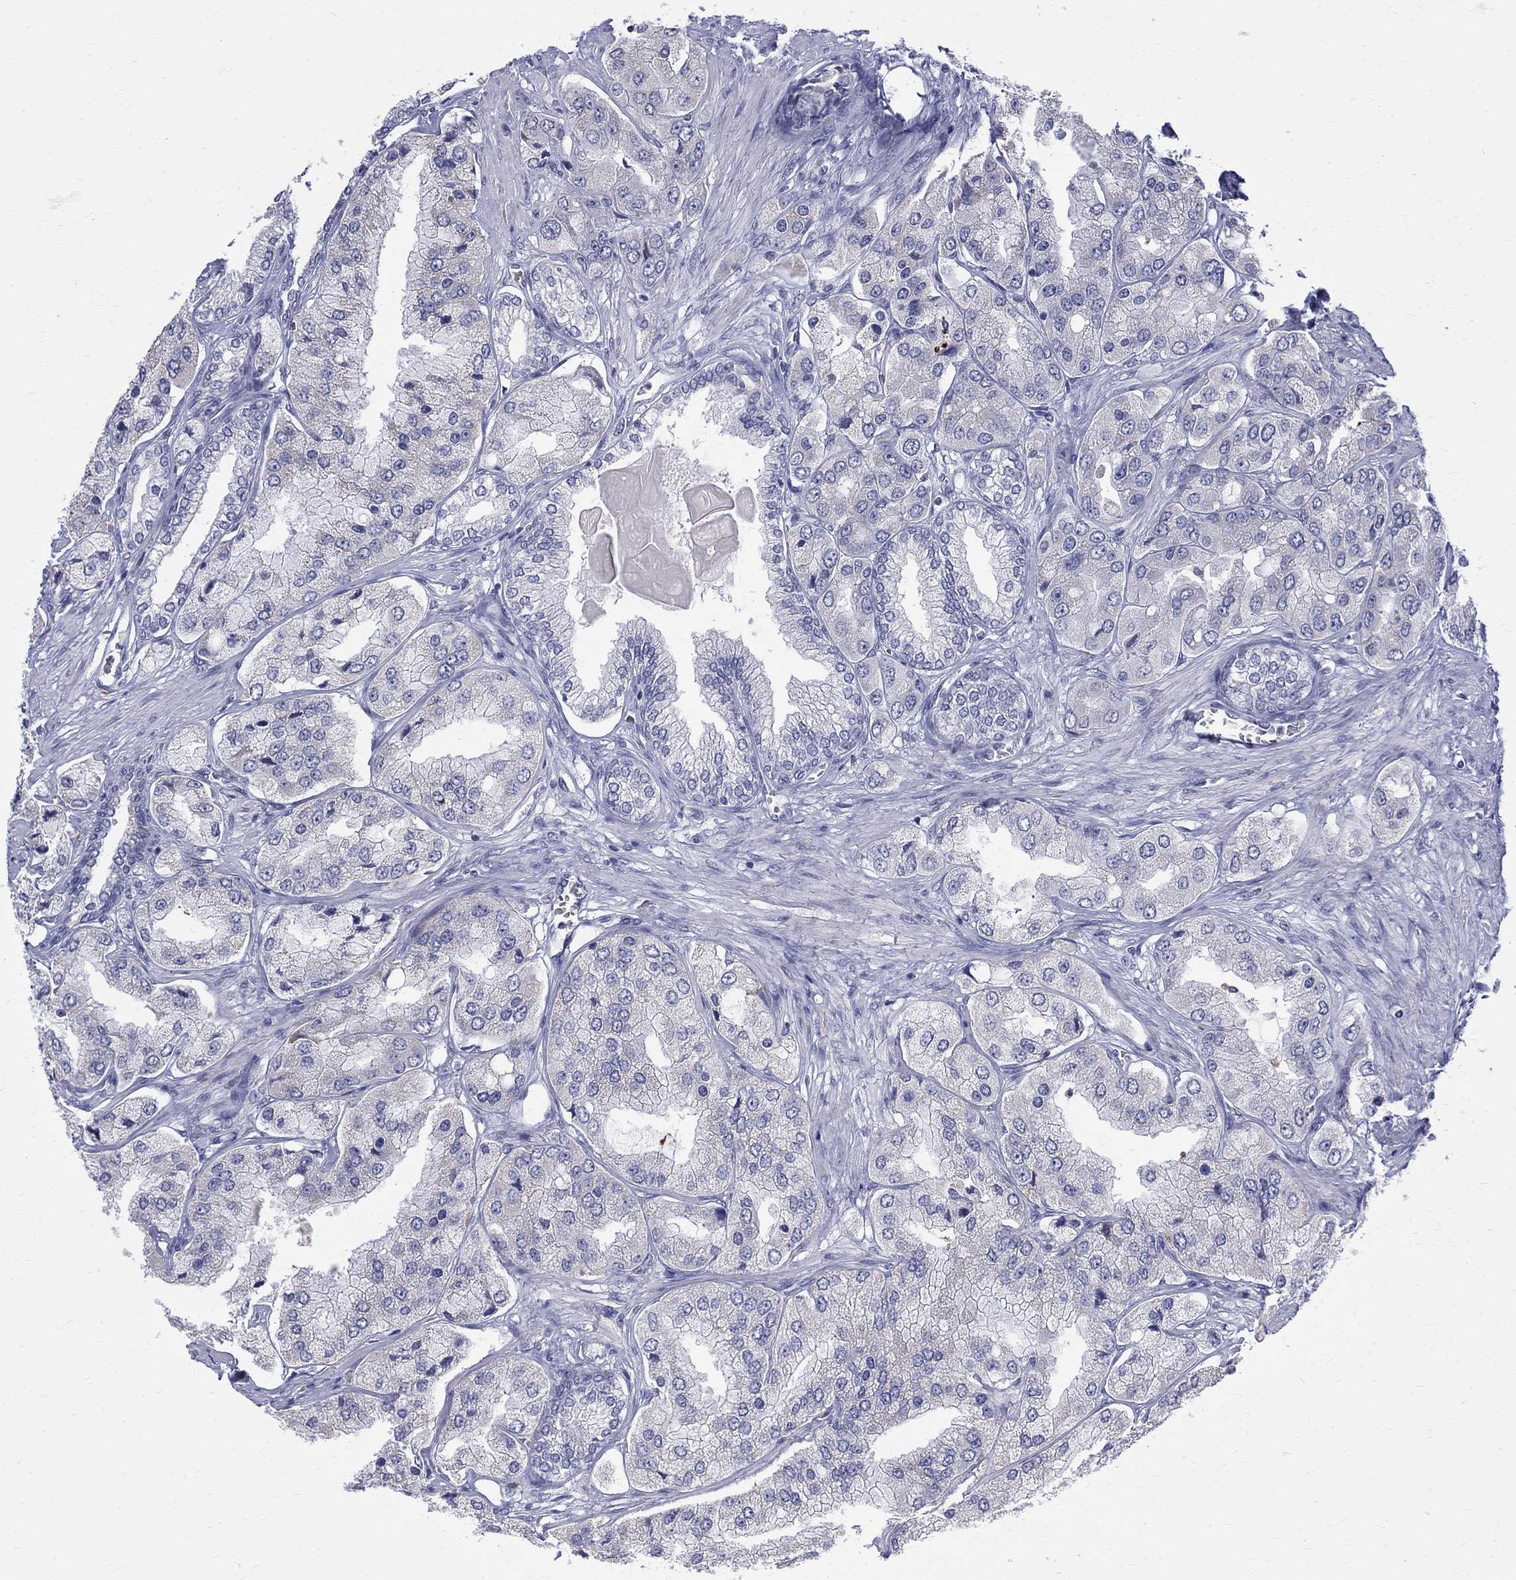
{"staining": {"intensity": "negative", "quantity": "none", "location": "none"}, "tissue": "prostate cancer", "cell_type": "Tumor cells", "image_type": "cancer", "snomed": [{"axis": "morphology", "description": "Adenocarcinoma, Low grade"}, {"axis": "topography", "description": "Prostate"}], "caption": "High magnification brightfield microscopy of low-grade adenocarcinoma (prostate) stained with DAB (3,3'-diaminobenzidine) (brown) and counterstained with hematoxylin (blue): tumor cells show no significant positivity. Nuclei are stained in blue.", "gene": "AGER", "patient": {"sex": "male", "age": 69}}